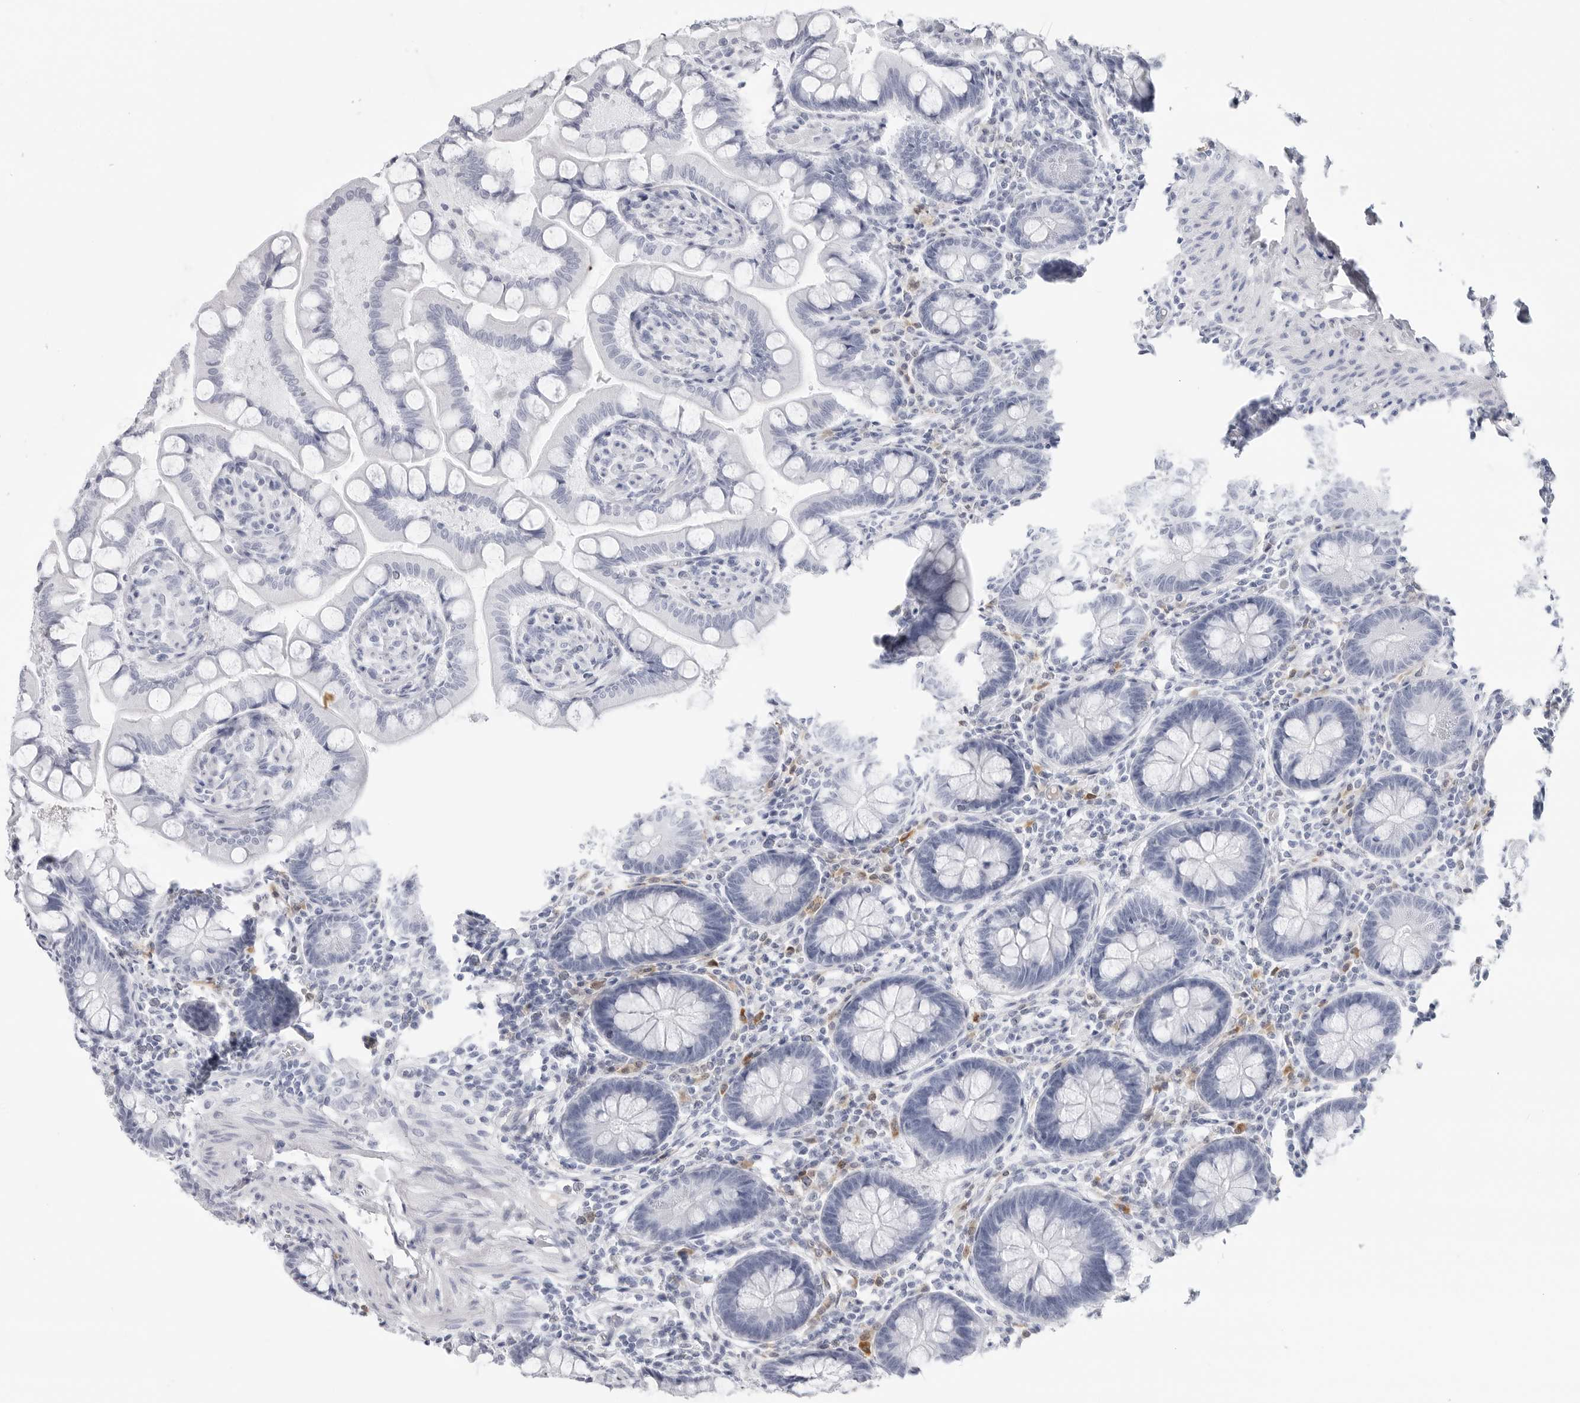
{"staining": {"intensity": "negative", "quantity": "none", "location": "none"}, "tissue": "small intestine", "cell_type": "Glandular cells", "image_type": "normal", "snomed": [{"axis": "morphology", "description": "Normal tissue, NOS"}, {"axis": "topography", "description": "Small intestine"}], "caption": "IHC photomicrograph of unremarkable small intestine: human small intestine stained with DAB demonstrates no significant protein staining in glandular cells. (DAB immunohistochemistry visualized using brightfield microscopy, high magnification).", "gene": "AMPD1", "patient": {"sex": "male", "age": 41}}